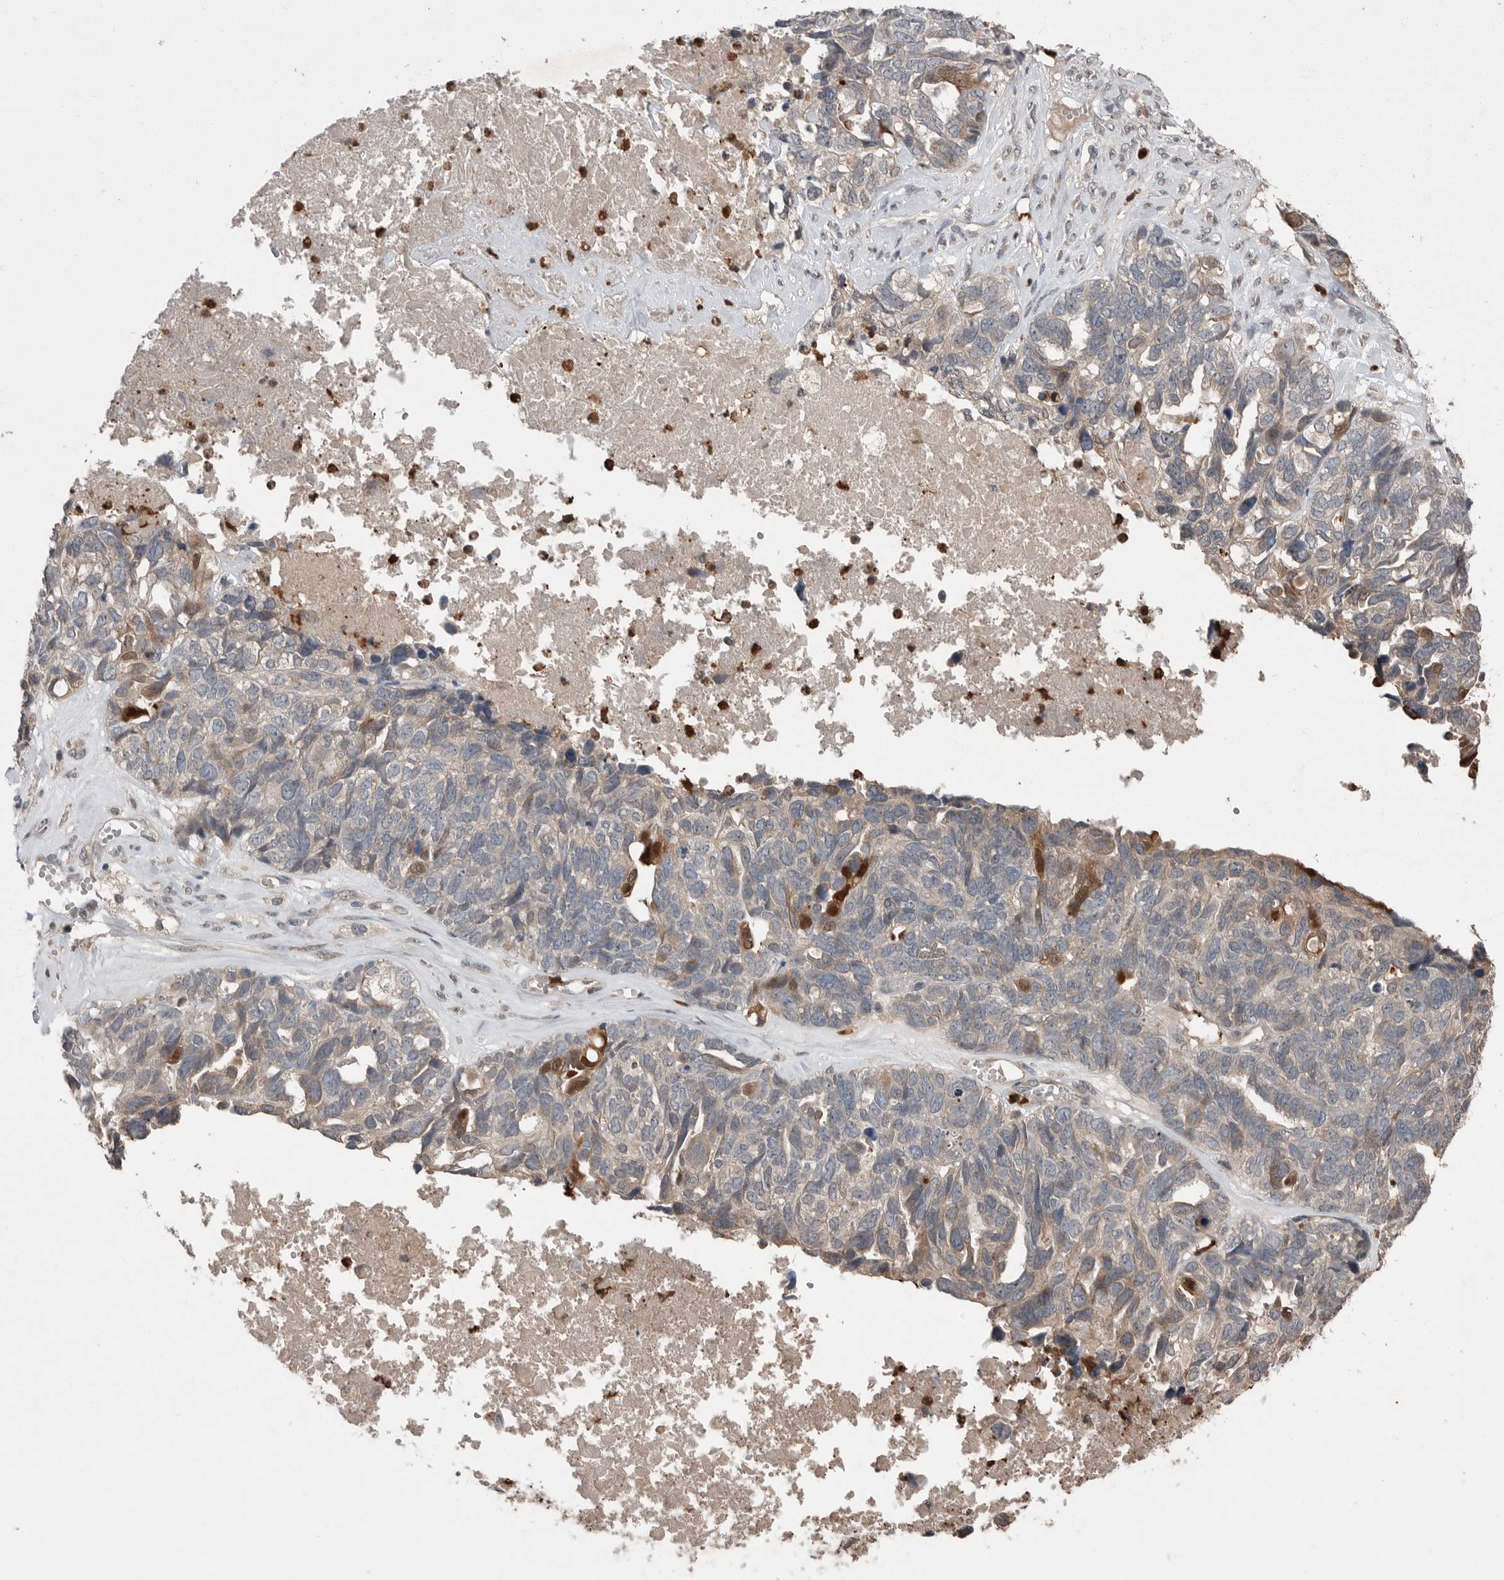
{"staining": {"intensity": "weak", "quantity": "25%-75%", "location": "cytoplasmic/membranous"}, "tissue": "ovarian cancer", "cell_type": "Tumor cells", "image_type": "cancer", "snomed": [{"axis": "morphology", "description": "Cystadenocarcinoma, serous, NOS"}, {"axis": "topography", "description": "Ovary"}], "caption": "Ovarian cancer (serous cystadenocarcinoma) stained with a brown dye demonstrates weak cytoplasmic/membranous positive expression in about 25%-75% of tumor cells.", "gene": "SCP2", "patient": {"sex": "female", "age": 79}}